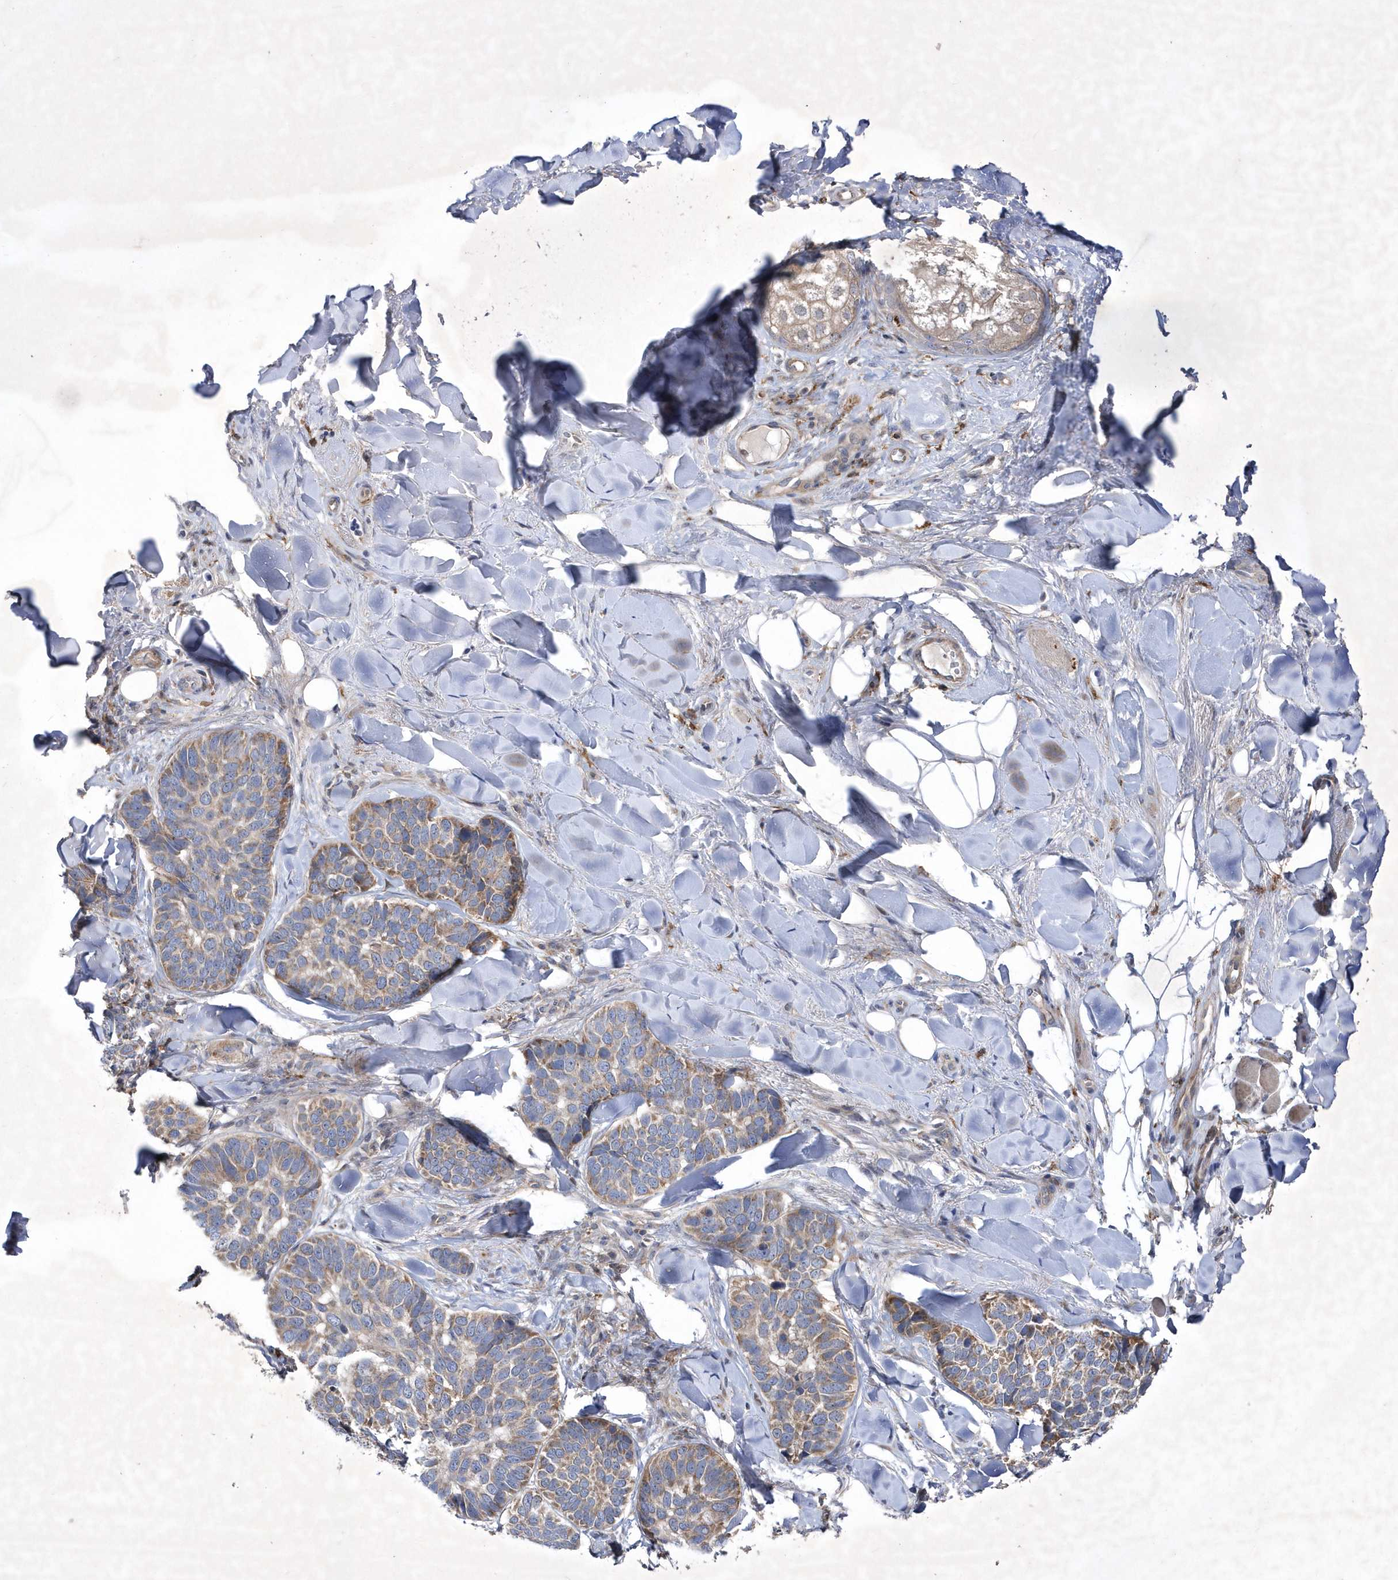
{"staining": {"intensity": "moderate", "quantity": ">75%", "location": "cytoplasmic/membranous"}, "tissue": "skin cancer", "cell_type": "Tumor cells", "image_type": "cancer", "snomed": [{"axis": "morphology", "description": "Basal cell carcinoma"}, {"axis": "topography", "description": "Skin"}], "caption": "Immunohistochemical staining of skin cancer shows moderate cytoplasmic/membranous protein positivity in about >75% of tumor cells.", "gene": "LONRF2", "patient": {"sex": "male", "age": 62}}